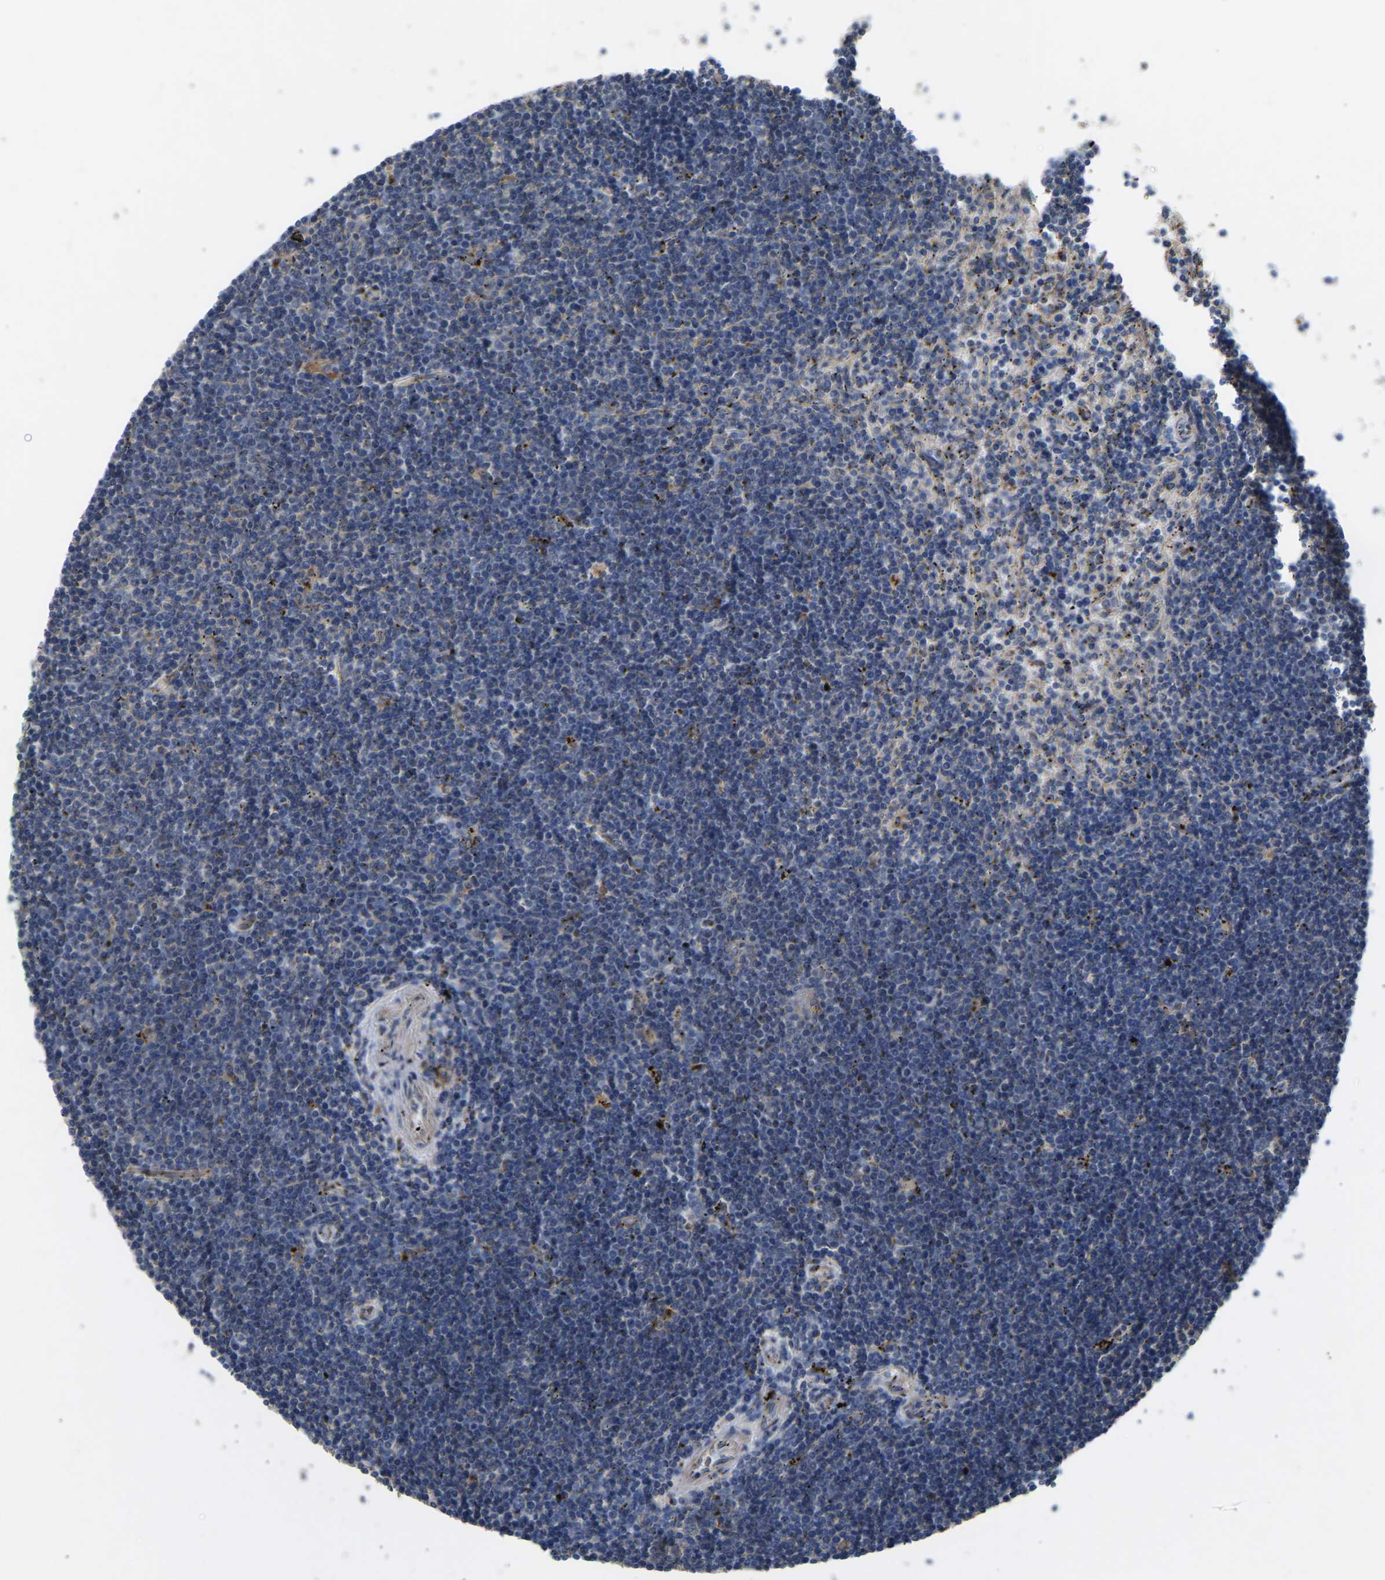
{"staining": {"intensity": "negative", "quantity": "none", "location": "none"}, "tissue": "lymphoma", "cell_type": "Tumor cells", "image_type": "cancer", "snomed": [{"axis": "morphology", "description": "Malignant lymphoma, non-Hodgkin's type, Low grade"}, {"axis": "topography", "description": "Spleen"}], "caption": "Tumor cells are negative for protein expression in human lymphoma.", "gene": "RGP1", "patient": {"sex": "male", "age": 76}}